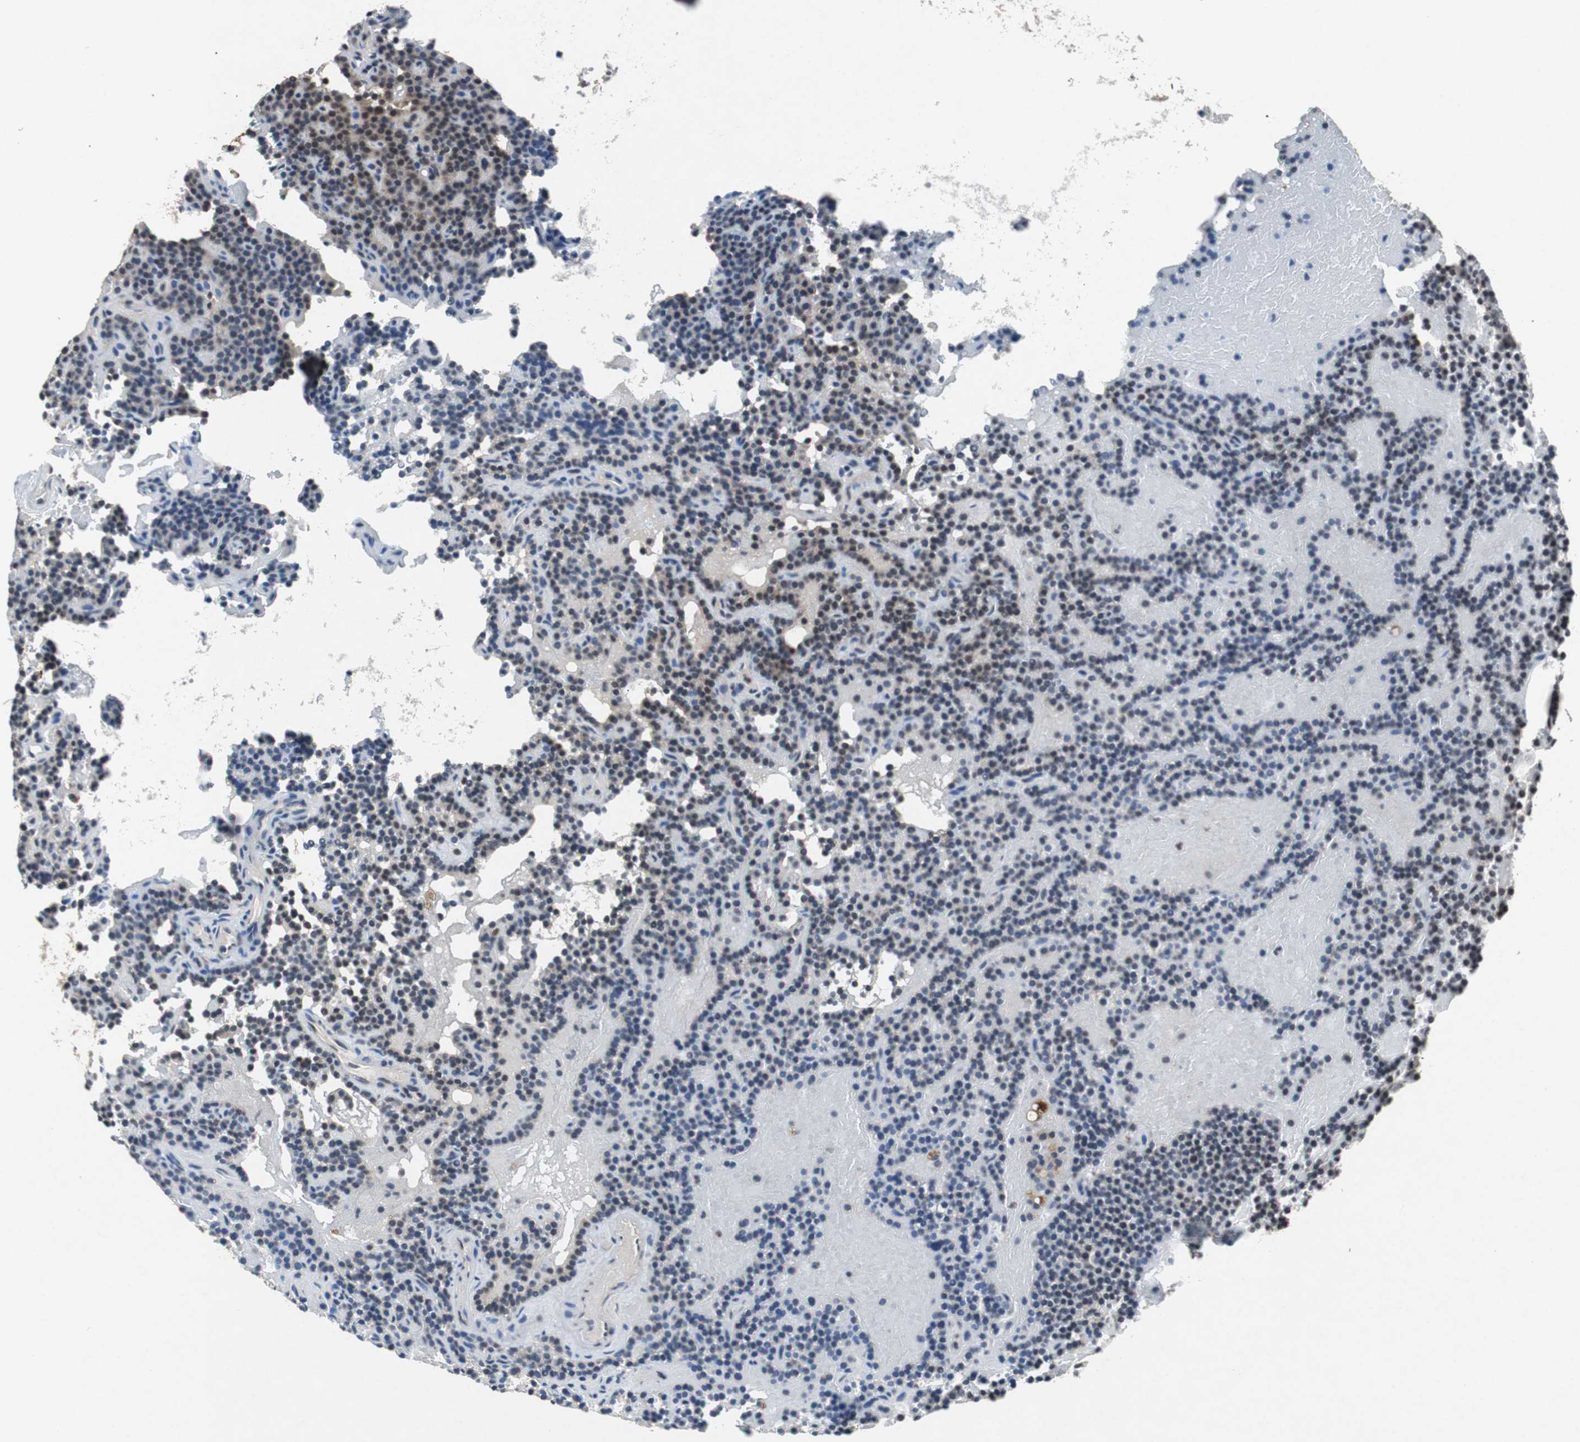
{"staining": {"intensity": "weak", "quantity": "<25%", "location": "nuclear"}, "tissue": "parathyroid gland", "cell_type": "Glandular cells", "image_type": "normal", "snomed": [{"axis": "morphology", "description": "Normal tissue, NOS"}, {"axis": "topography", "description": "Parathyroid gland"}], "caption": "Protein analysis of normal parathyroid gland reveals no significant positivity in glandular cells.", "gene": "TP63", "patient": {"sex": "male", "age": 66}}